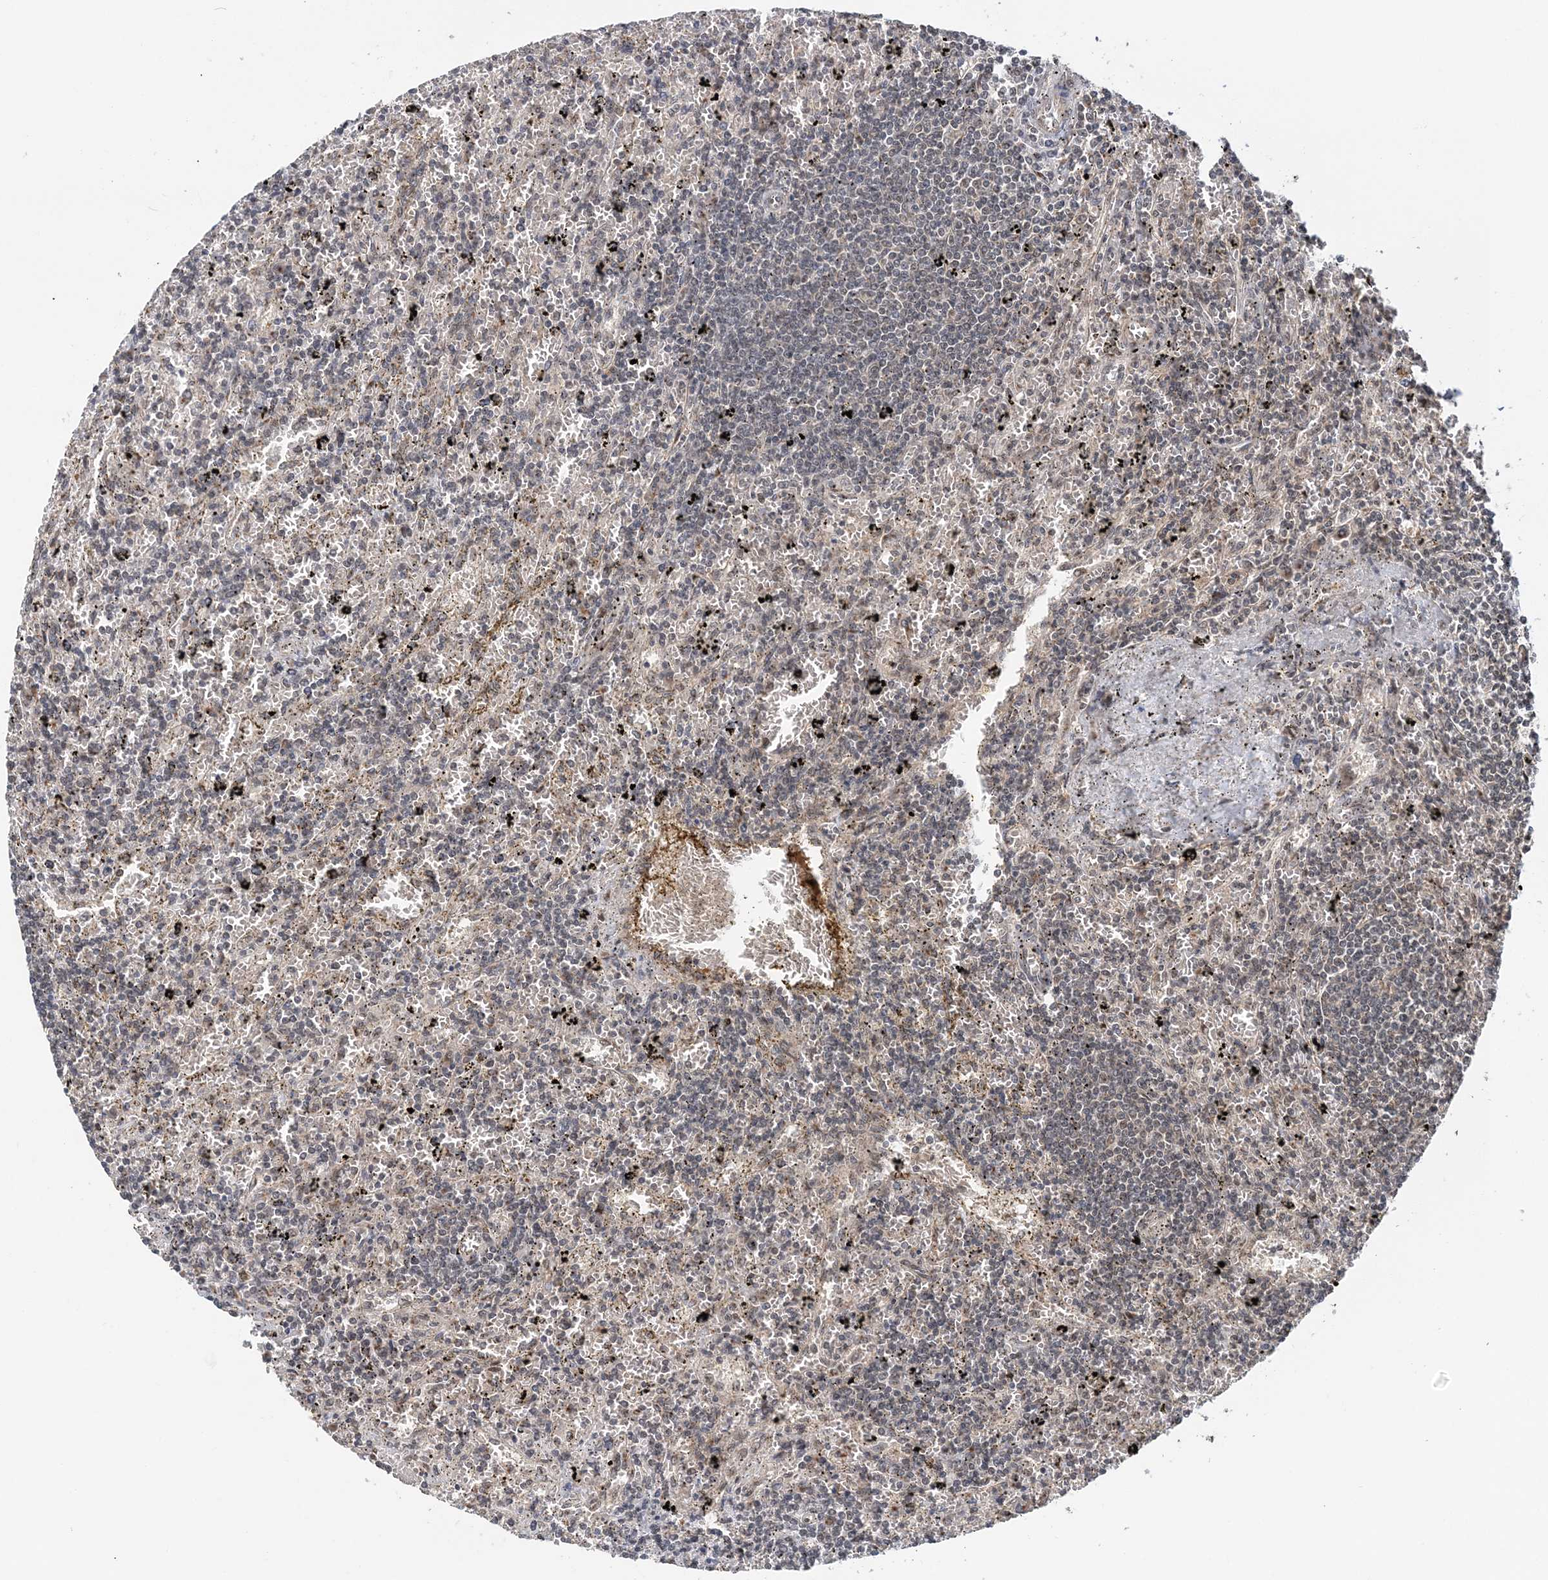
{"staining": {"intensity": "negative", "quantity": "none", "location": "none"}, "tissue": "lymphoma", "cell_type": "Tumor cells", "image_type": "cancer", "snomed": [{"axis": "morphology", "description": "Malignant lymphoma, non-Hodgkin's type, Low grade"}, {"axis": "topography", "description": "Spleen"}], "caption": "A photomicrograph of human malignant lymphoma, non-Hodgkin's type (low-grade) is negative for staining in tumor cells. (Immunohistochemistry (ihc), brightfield microscopy, high magnification).", "gene": "TSHZ2", "patient": {"sex": "male", "age": 76}}